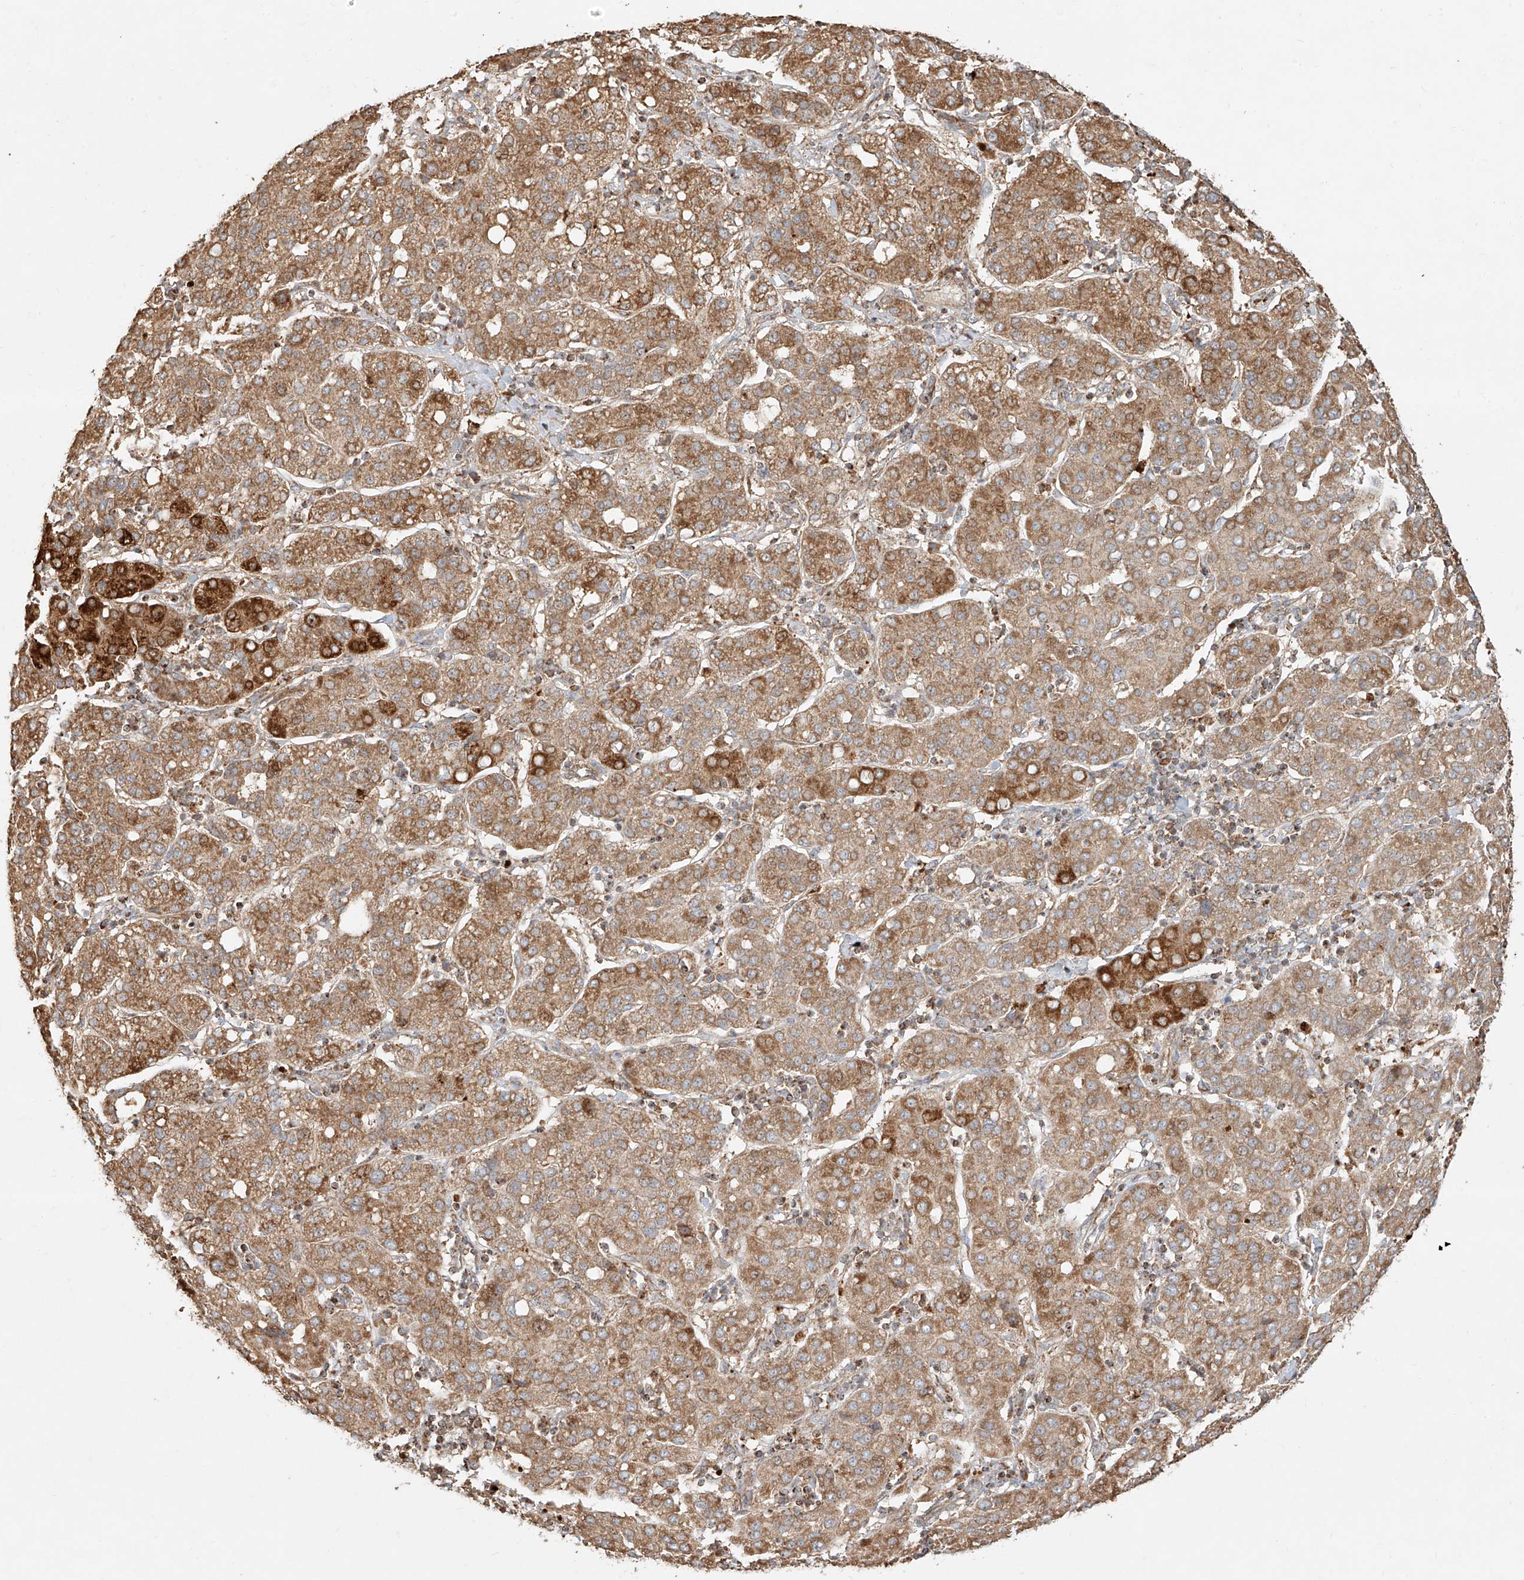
{"staining": {"intensity": "moderate", "quantity": ">75%", "location": "cytoplasmic/membranous"}, "tissue": "liver cancer", "cell_type": "Tumor cells", "image_type": "cancer", "snomed": [{"axis": "morphology", "description": "Carcinoma, Hepatocellular, NOS"}, {"axis": "topography", "description": "Liver"}], "caption": "DAB (3,3'-diaminobenzidine) immunohistochemical staining of human hepatocellular carcinoma (liver) displays moderate cytoplasmic/membranous protein positivity in approximately >75% of tumor cells. Using DAB (brown) and hematoxylin (blue) stains, captured at high magnification using brightfield microscopy.", "gene": "EFNB1", "patient": {"sex": "male", "age": 65}}